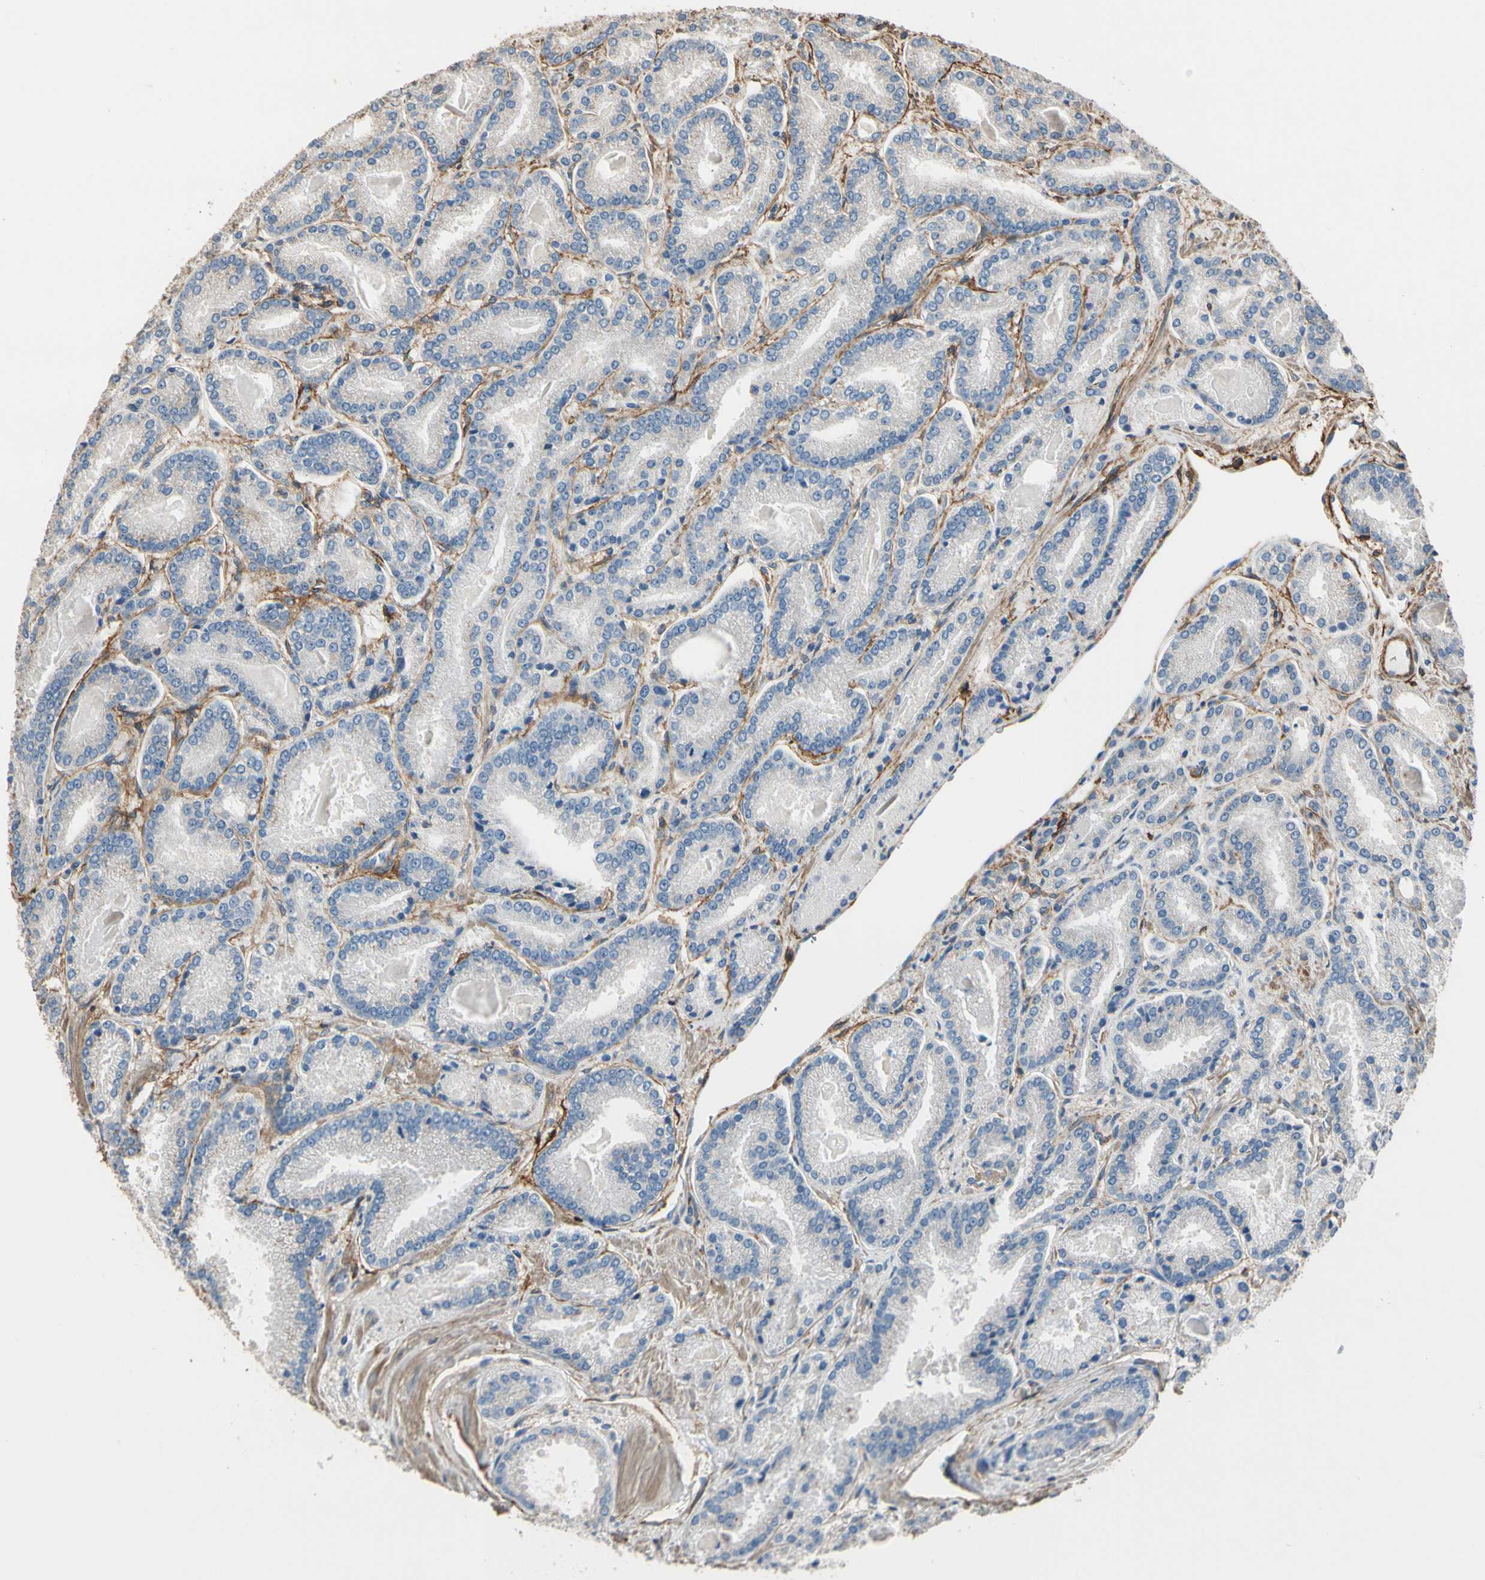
{"staining": {"intensity": "weak", "quantity": "25%-75%", "location": "cytoplasmic/membranous"}, "tissue": "prostate cancer", "cell_type": "Tumor cells", "image_type": "cancer", "snomed": [{"axis": "morphology", "description": "Adenocarcinoma, Low grade"}, {"axis": "topography", "description": "Prostate"}], "caption": "Immunohistochemical staining of human prostate low-grade adenocarcinoma exhibits low levels of weak cytoplasmic/membranous protein staining in approximately 25%-75% of tumor cells.", "gene": "SUSD2", "patient": {"sex": "male", "age": 59}}